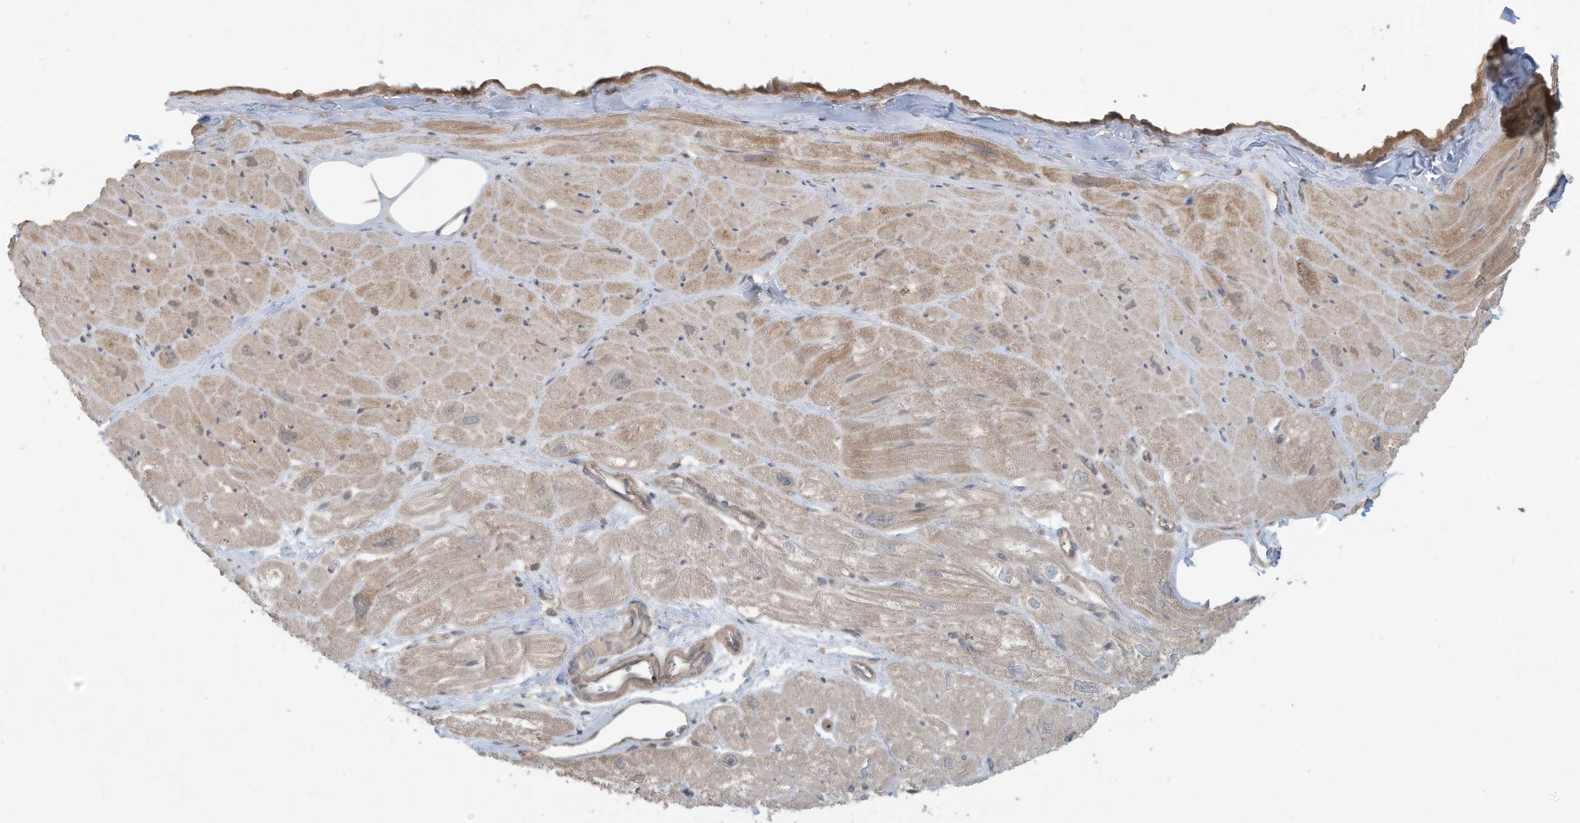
{"staining": {"intensity": "moderate", "quantity": "<25%", "location": "cytoplasmic/membranous"}, "tissue": "heart muscle", "cell_type": "Cardiomyocytes", "image_type": "normal", "snomed": [{"axis": "morphology", "description": "Normal tissue, NOS"}, {"axis": "topography", "description": "Heart"}], "caption": "IHC photomicrograph of benign heart muscle: heart muscle stained using IHC reveals low levels of moderate protein expression localized specifically in the cytoplasmic/membranous of cardiomyocytes, appearing as a cytoplasmic/membranous brown color.", "gene": "ERI2", "patient": {"sex": "male", "age": 50}}